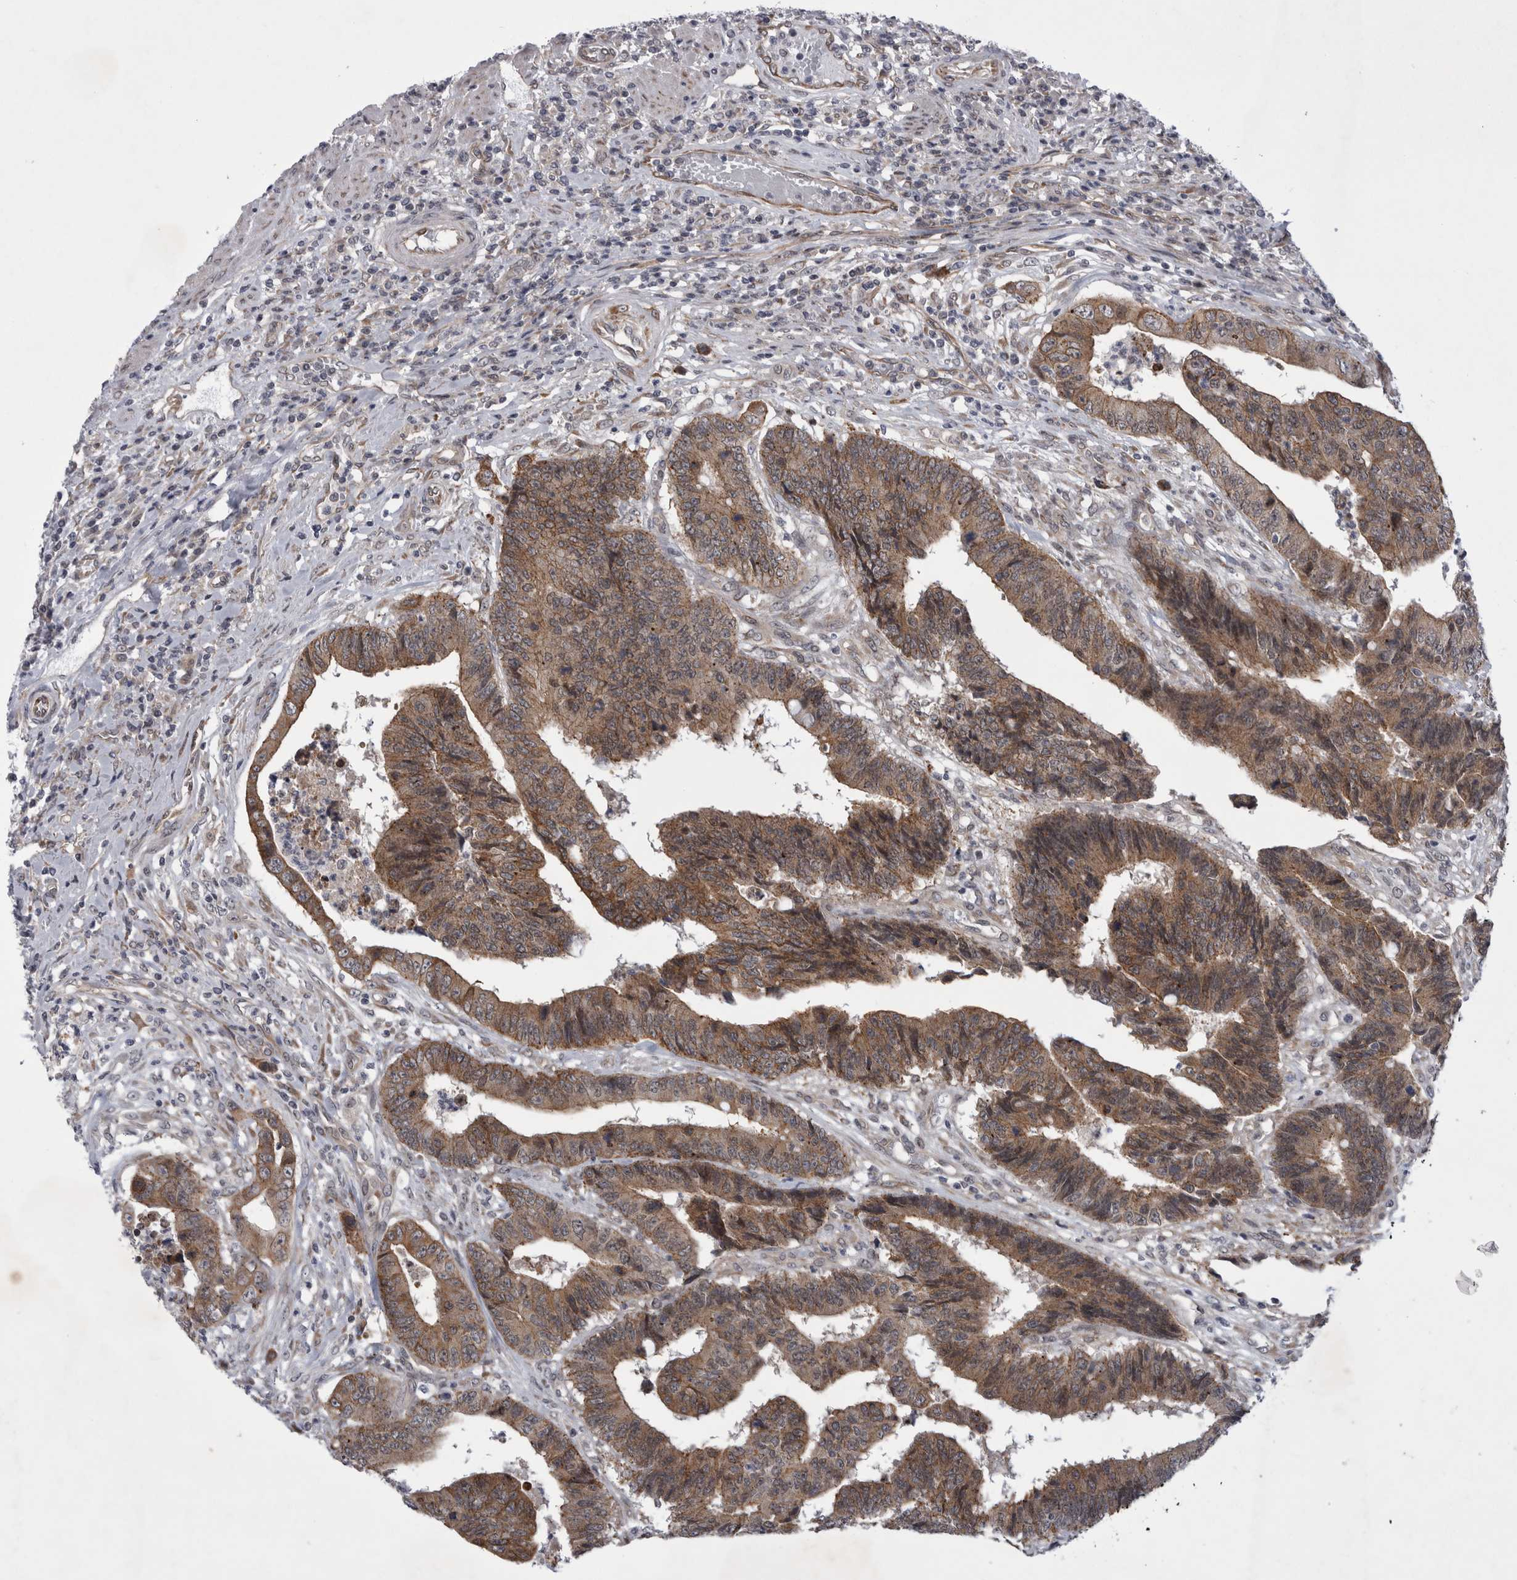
{"staining": {"intensity": "moderate", "quantity": ">75%", "location": "cytoplasmic/membranous"}, "tissue": "colorectal cancer", "cell_type": "Tumor cells", "image_type": "cancer", "snomed": [{"axis": "morphology", "description": "Adenocarcinoma, NOS"}, {"axis": "topography", "description": "Rectum"}], "caption": "Tumor cells exhibit medium levels of moderate cytoplasmic/membranous expression in about >75% of cells in human colorectal cancer. (IHC, brightfield microscopy, high magnification).", "gene": "PARP11", "patient": {"sex": "male", "age": 84}}